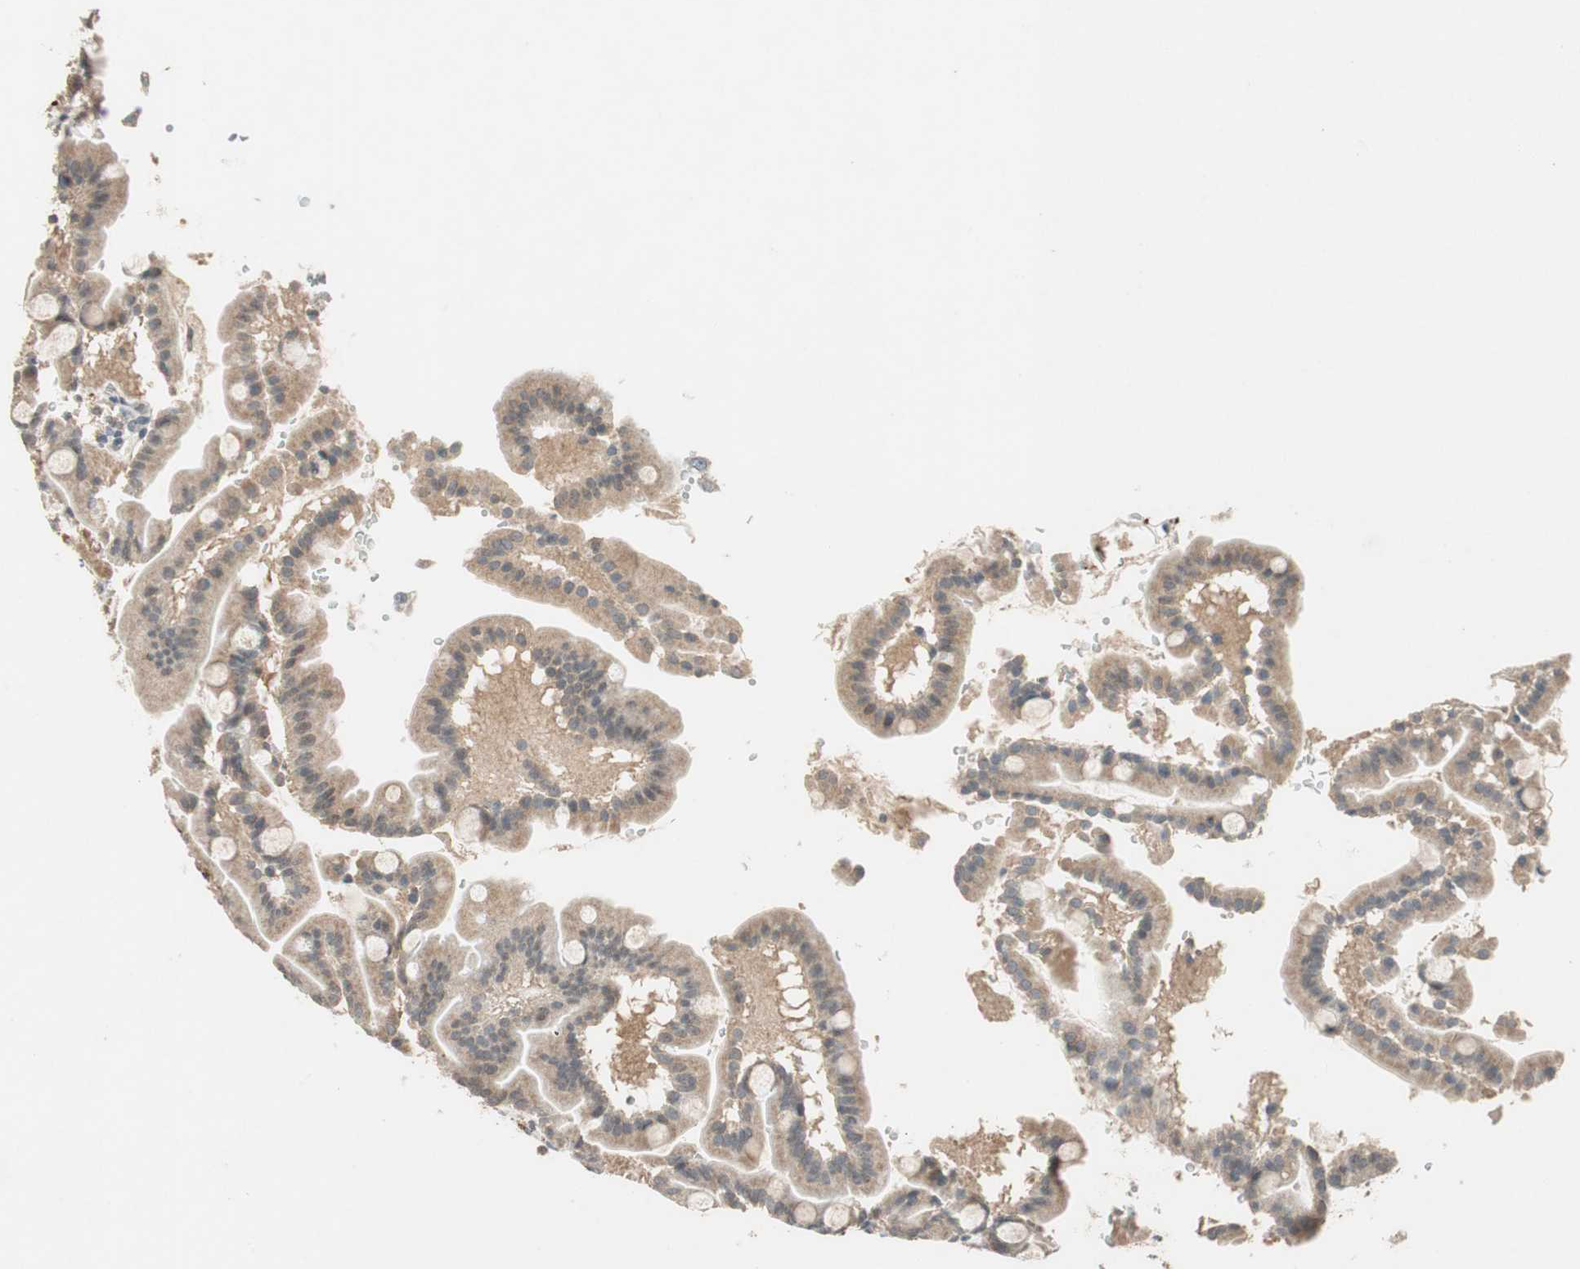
{"staining": {"intensity": "moderate", "quantity": ">75%", "location": "cytoplasmic/membranous"}, "tissue": "duodenum", "cell_type": "Glandular cells", "image_type": "normal", "snomed": [{"axis": "morphology", "description": "Normal tissue, NOS"}, {"axis": "topography", "description": "Duodenum"}], "caption": "A brown stain highlights moderate cytoplasmic/membranous expression of a protein in glandular cells of unremarkable human duodenum.", "gene": "GLB1", "patient": {"sex": "male", "age": 50}}